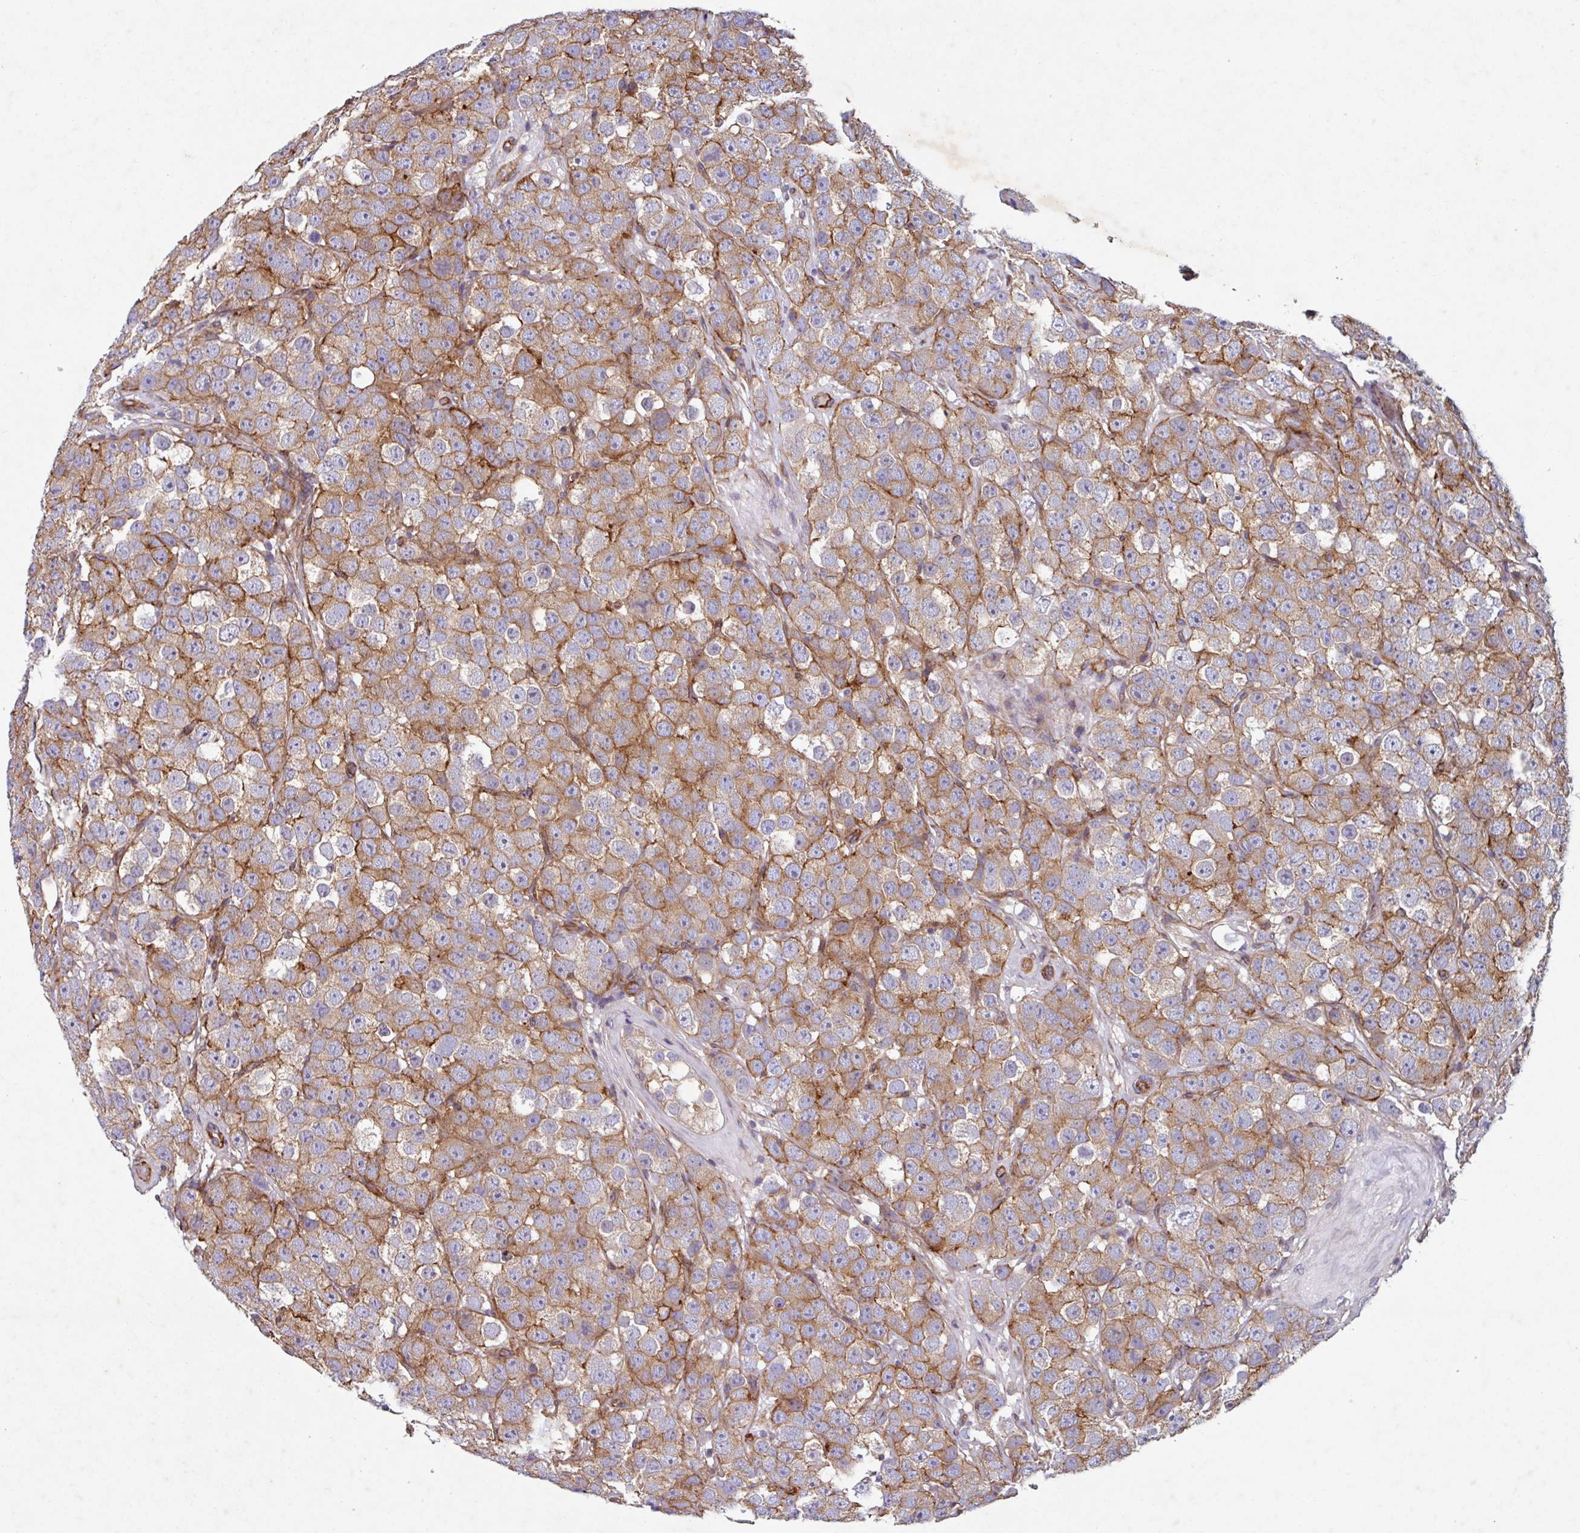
{"staining": {"intensity": "moderate", "quantity": ">75%", "location": "cytoplasmic/membranous"}, "tissue": "testis cancer", "cell_type": "Tumor cells", "image_type": "cancer", "snomed": [{"axis": "morphology", "description": "Seminoma, NOS"}, {"axis": "topography", "description": "Testis"}], "caption": "Seminoma (testis) stained with DAB (3,3'-diaminobenzidine) IHC shows medium levels of moderate cytoplasmic/membranous staining in approximately >75% of tumor cells. The staining was performed using DAB, with brown indicating positive protein expression. Nuclei are stained blue with hematoxylin.", "gene": "ATP2C2", "patient": {"sex": "male", "age": 28}}